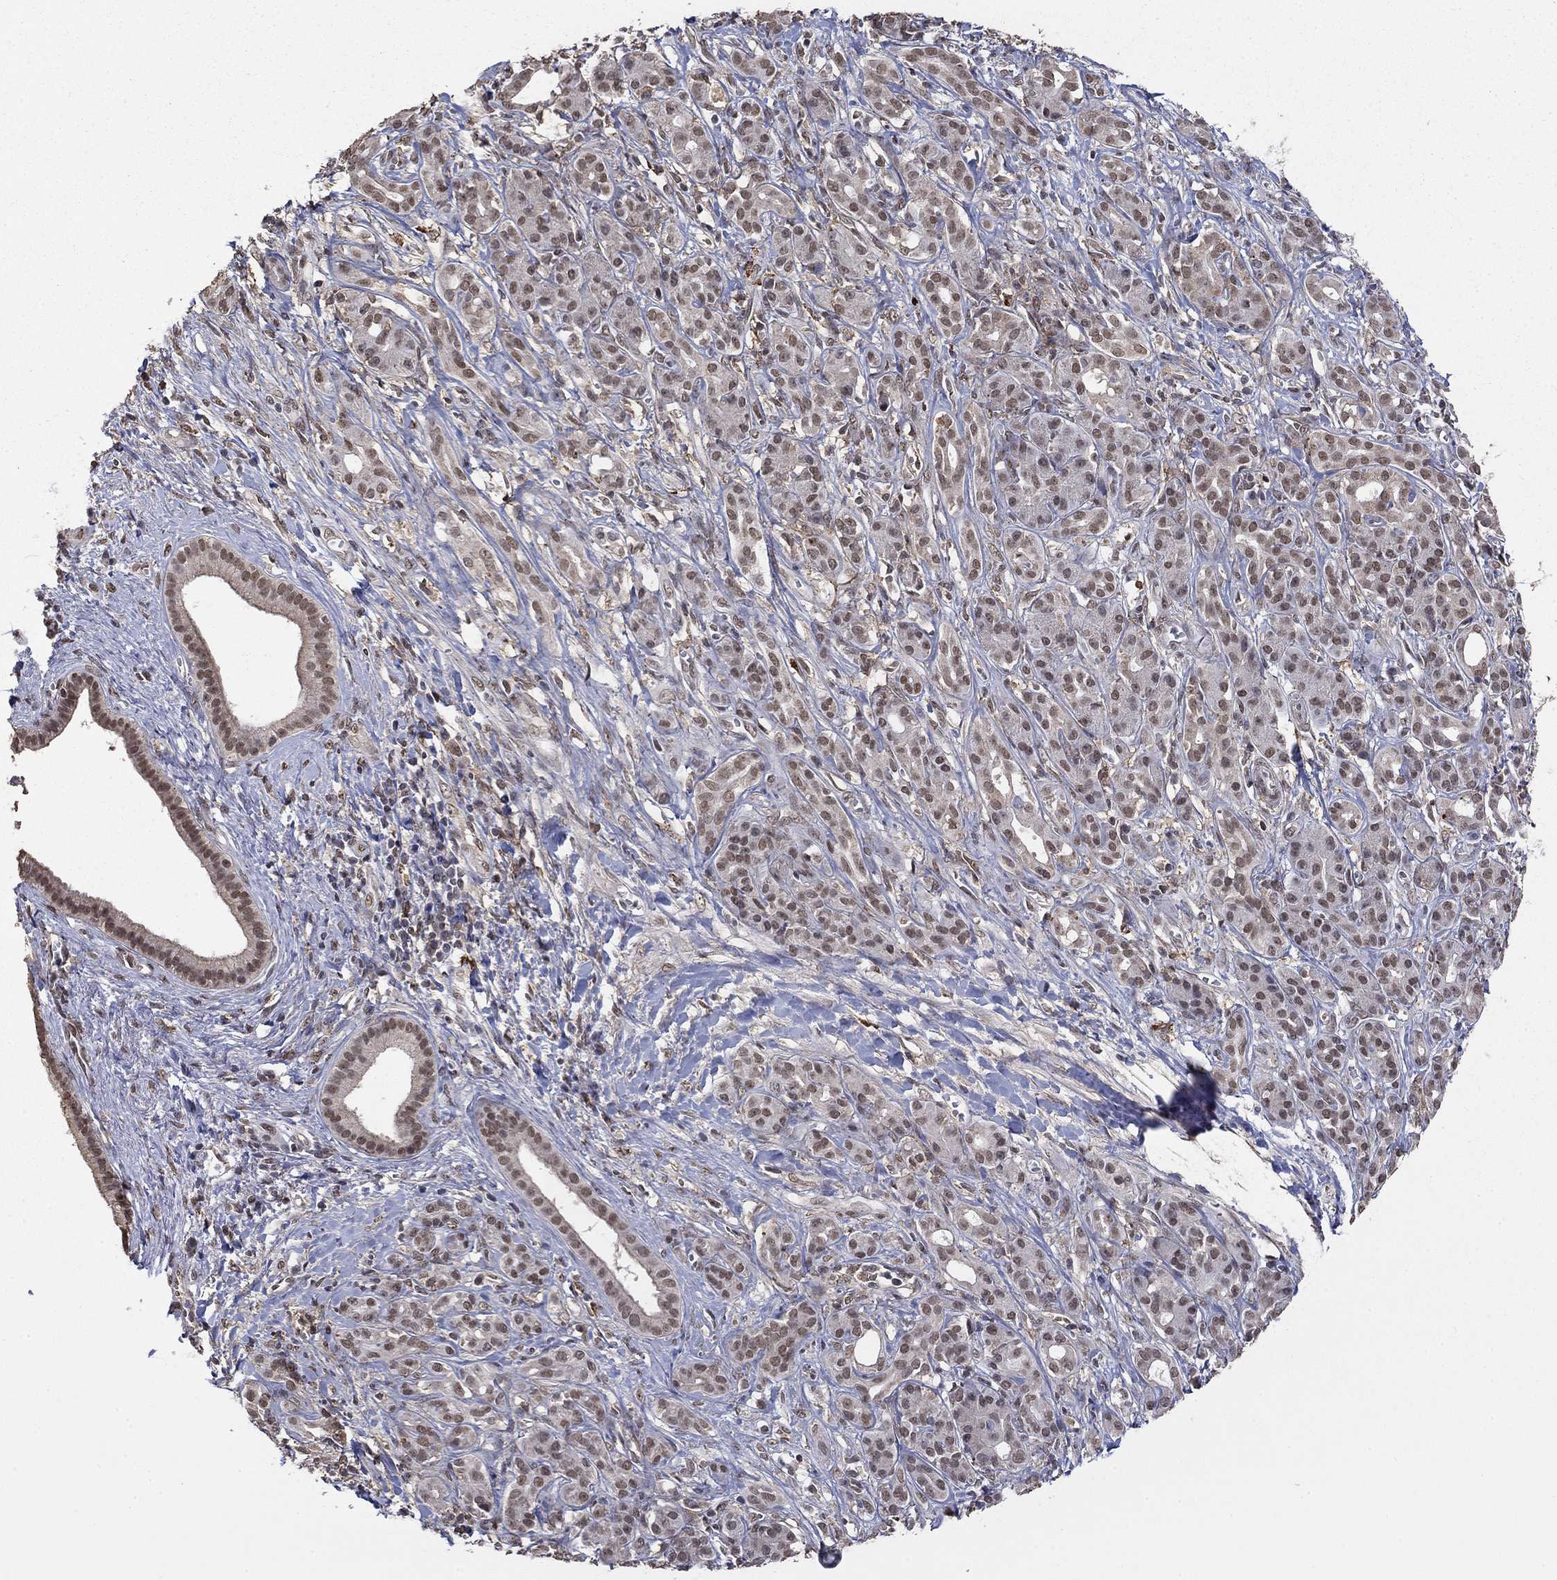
{"staining": {"intensity": "weak", "quantity": "25%-75%", "location": "nuclear"}, "tissue": "pancreatic cancer", "cell_type": "Tumor cells", "image_type": "cancer", "snomed": [{"axis": "morphology", "description": "Adenocarcinoma, NOS"}, {"axis": "topography", "description": "Pancreas"}], "caption": "There is low levels of weak nuclear staining in tumor cells of pancreatic cancer, as demonstrated by immunohistochemical staining (brown color).", "gene": "GRIA3", "patient": {"sex": "male", "age": 61}}